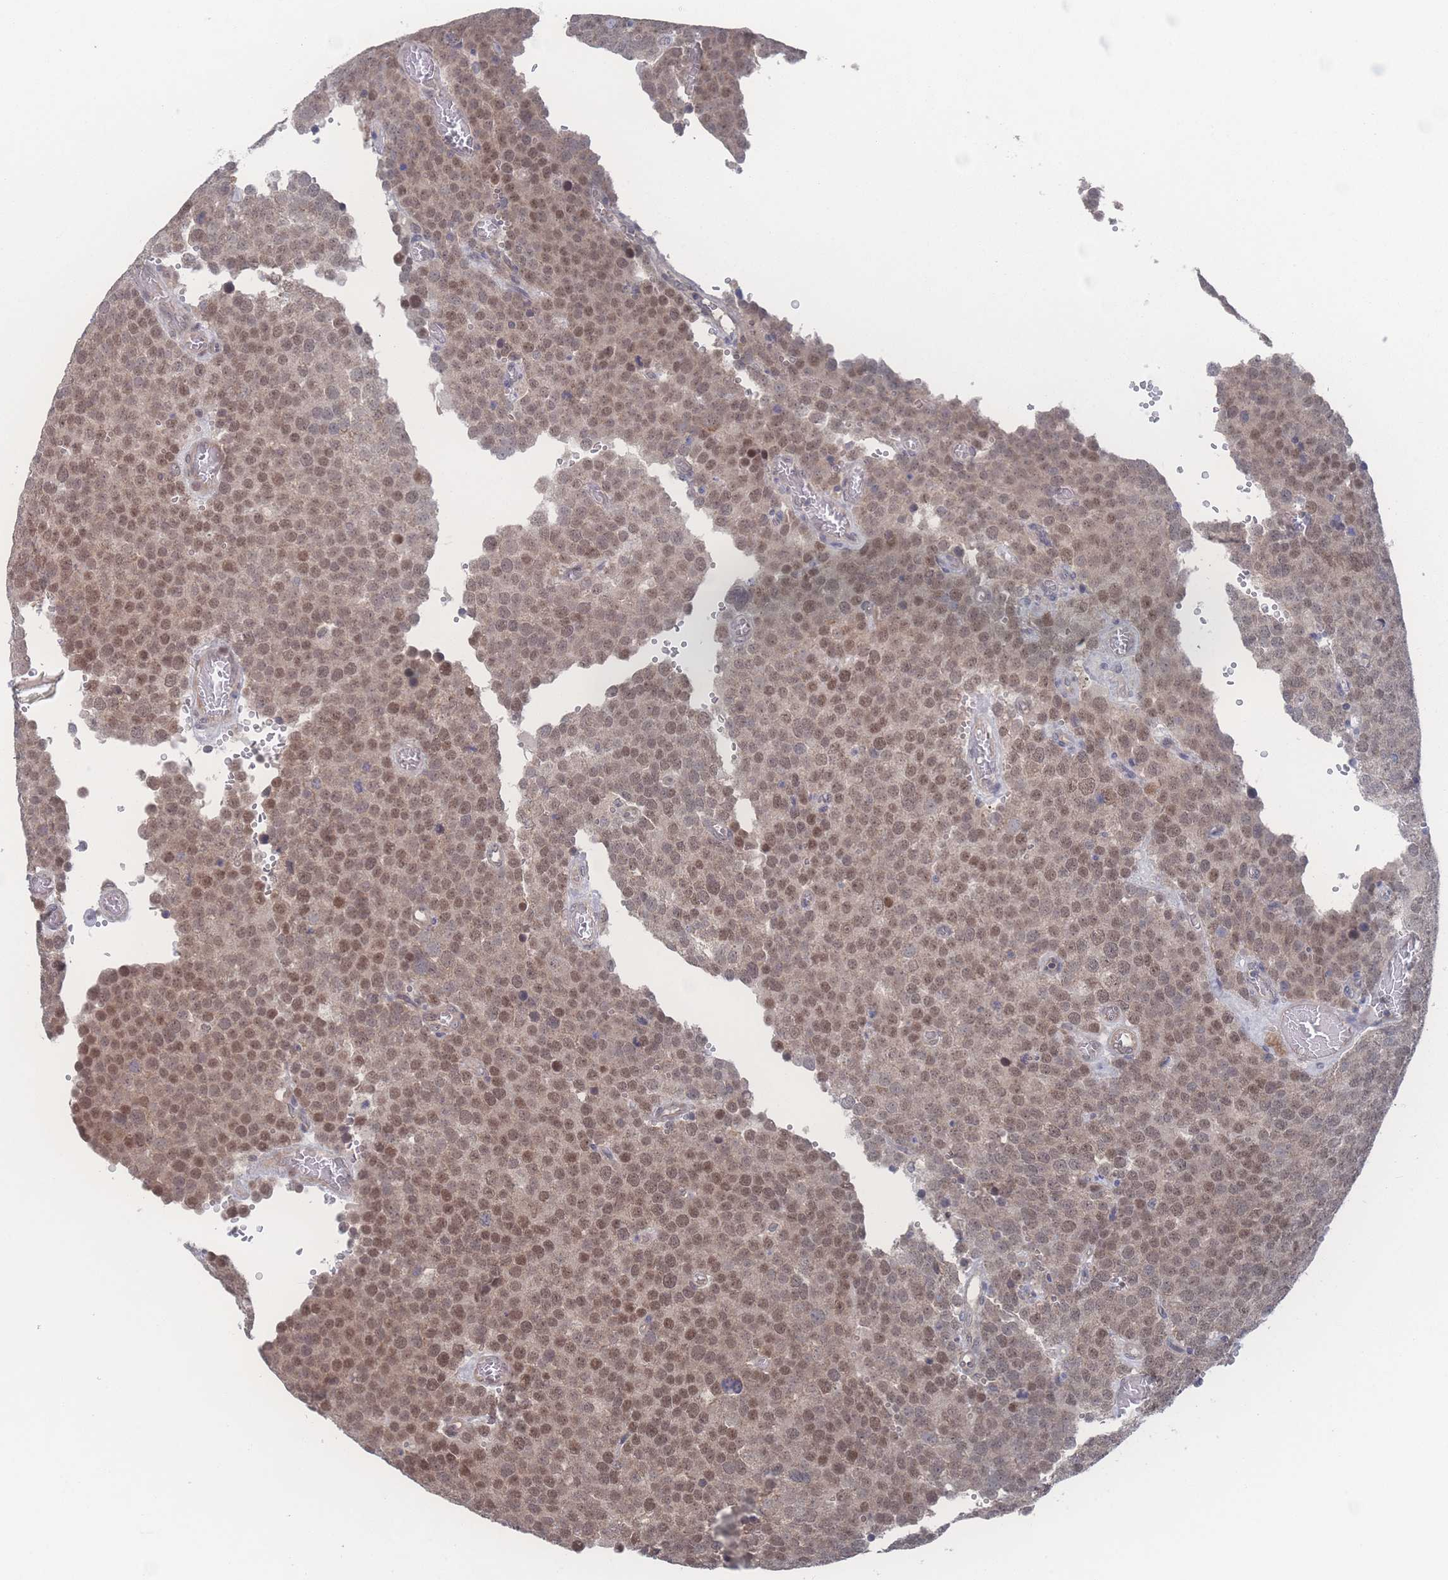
{"staining": {"intensity": "moderate", "quantity": ">75%", "location": "nuclear"}, "tissue": "testis cancer", "cell_type": "Tumor cells", "image_type": "cancer", "snomed": [{"axis": "morphology", "description": "Normal tissue, NOS"}, {"axis": "morphology", "description": "Seminoma, NOS"}, {"axis": "topography", "description": "Testis"}], "caption": "IHC image of neoplastic tissue: testis cancer (seminoma) stained using immunohistochemistry (IHC) shows medium levels of moderate protein expression localized specifically in the nuclear of tumor cells, appearing as a nuclear brown color.", "gene": "NBEAL1", "patient": {"sex": "male", "age": 71}}